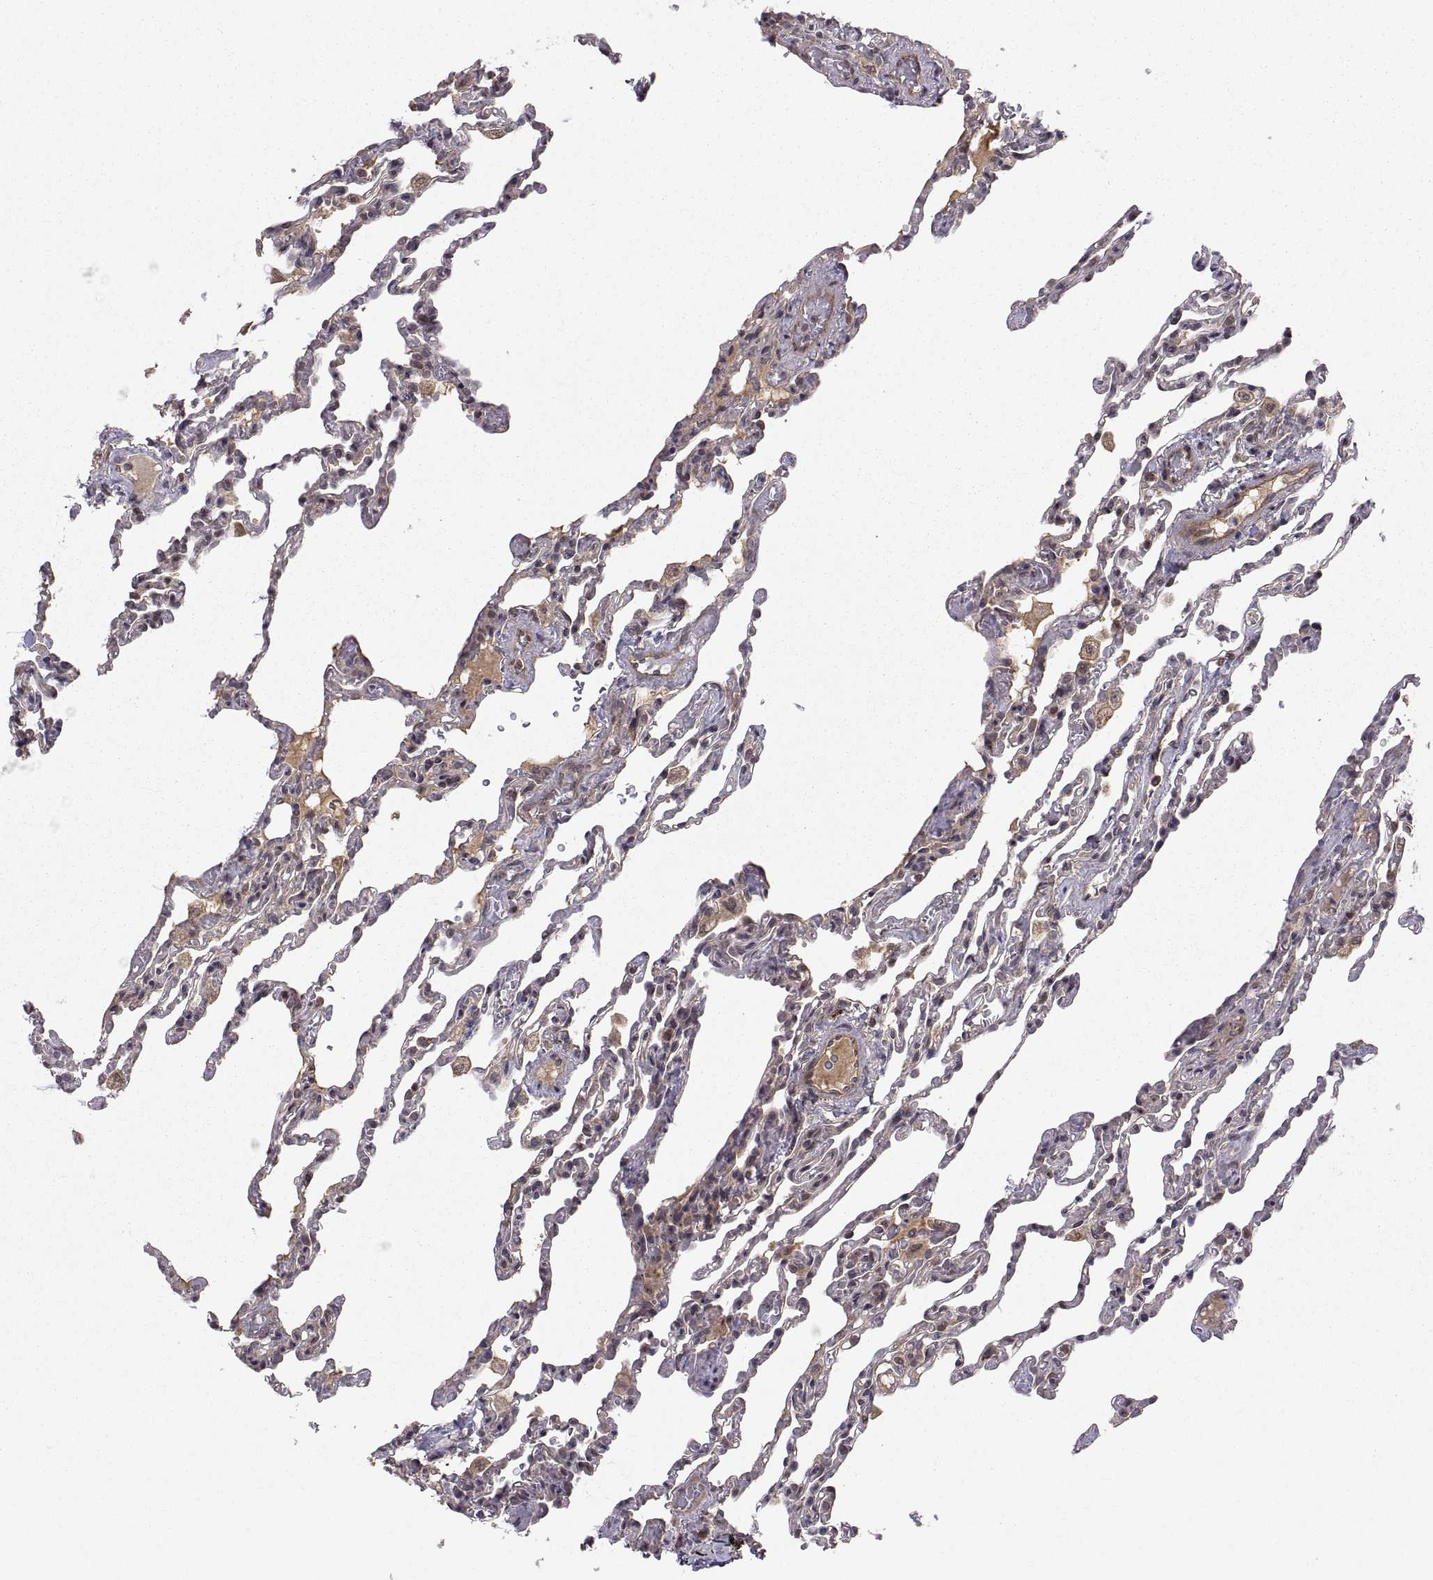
{"staining": {"intensity": "weak", "quantity": "<25%", "location": "cytoplasmic/membranous"}, "tissue": "lung", "cell_type": "Alveolar cells", "image_type": "normal", "snomed": [{"axis": "morphology", "description": "Normal tissue, NOS"}, {"axis": "topography", "description": "Lung"}], "caption": "Protein analysis of normal lung demonstrates no significant staining in alveolar cells. (DAB IHC, high magnification).", "gene": "ABL2", "patient": {"sex": "female", "age": 43}}